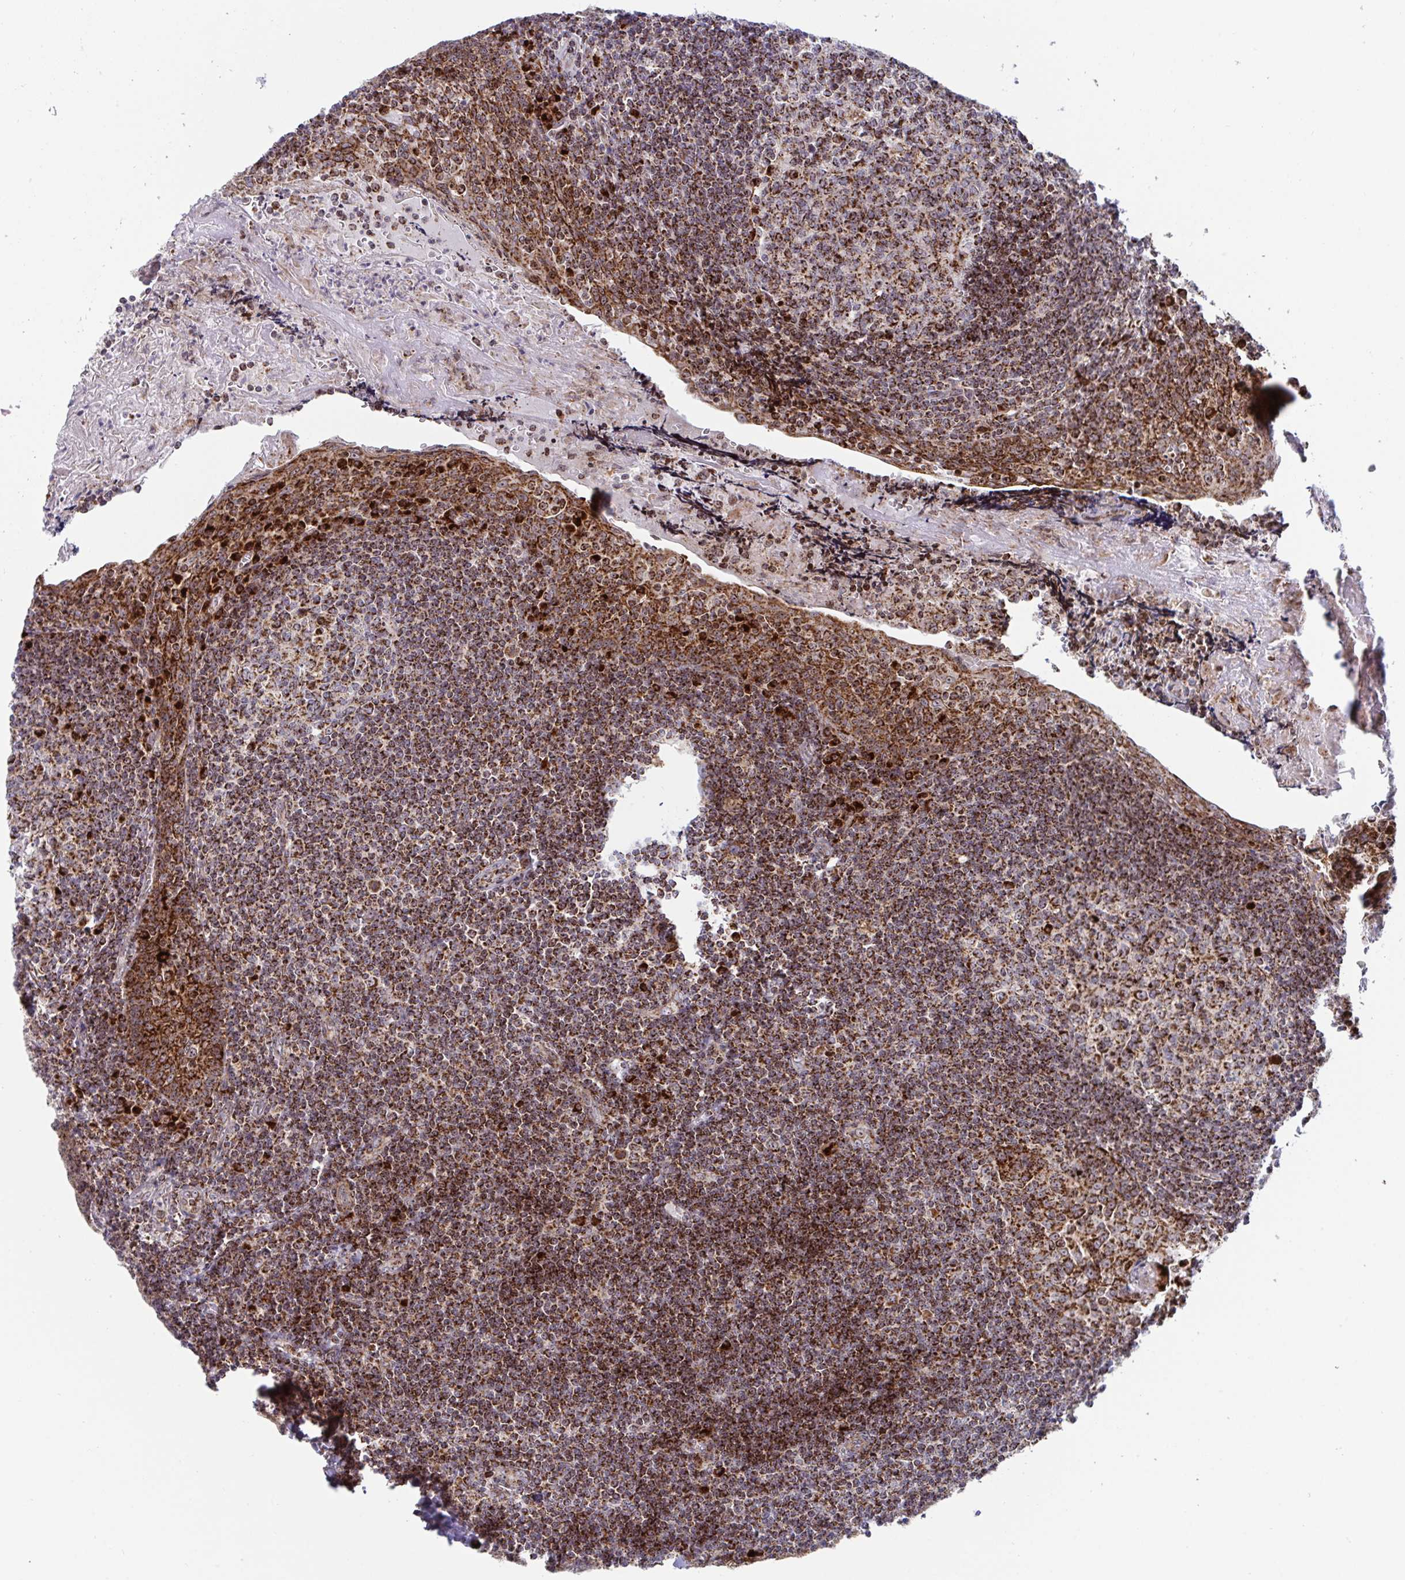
{"staining": {"intensity": "strong", "quantity": ">75%", "location": "cytoplasmic/membranous"}, "tissue": "tonsil", "cell_type": "Germinal center cells", "image_type": "normal", "snomed": [{"axis": "morphology", "description": "Normal tissue, NOS"}, {"axis": "morphology", "description": "Inflammation, NOS"}, {"axis": "topography", "description": "Tonsil"}], "caption": "Immunohistochemical staining of unremarkable tonsil displays high levels of strong cytoplasmic/membranous staining in approximately >75% of germinal center cells. Immunohistochemistry (ihc) stains the protein in brown and the nuclei are stained blue.", "gene": "ATP5MJ", "patient": {"sex": "female", "age": 31}}